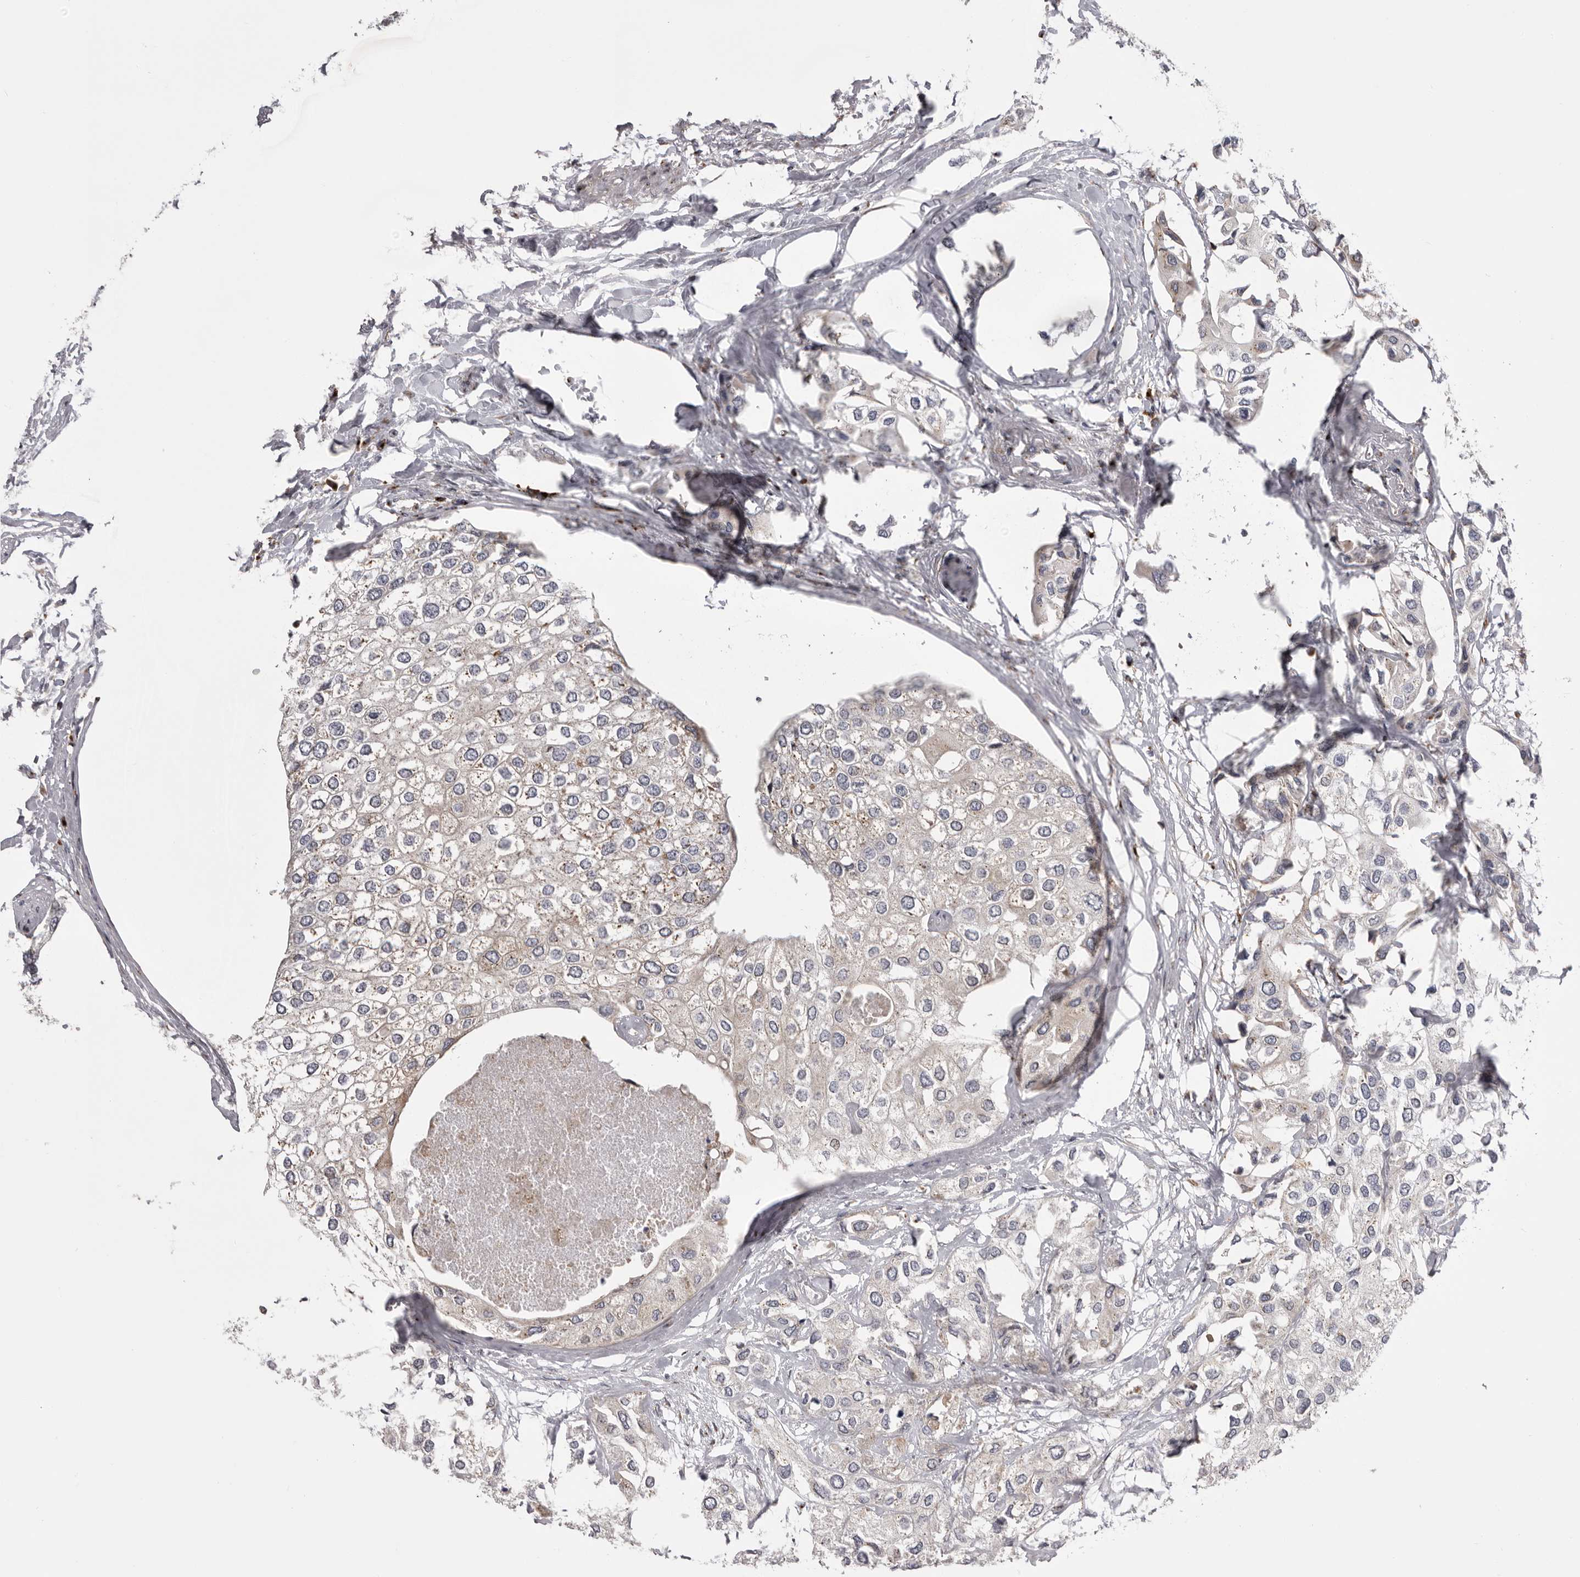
{"staining": {"intensity": "weak", "quantity": "25%-75%", "location": "cytoplasmic/membranous"}, "tissue": "urothelial cancer", "cell_type": "Tumor cells", "image_type": "cancer", "snomed": [{"axis": "morphology", "description": "Urothelial carcinoma, High grade"}, {"axis": "topography", "description": "Urinary bladder"}], "caption": "This is an image of IHC staining of urothelial cancer, which shows weak staining in the cytoplasmic/membranous of tumor cells.", "gene": "WDR47", "patient": {"sex": "male", "age": 64}}